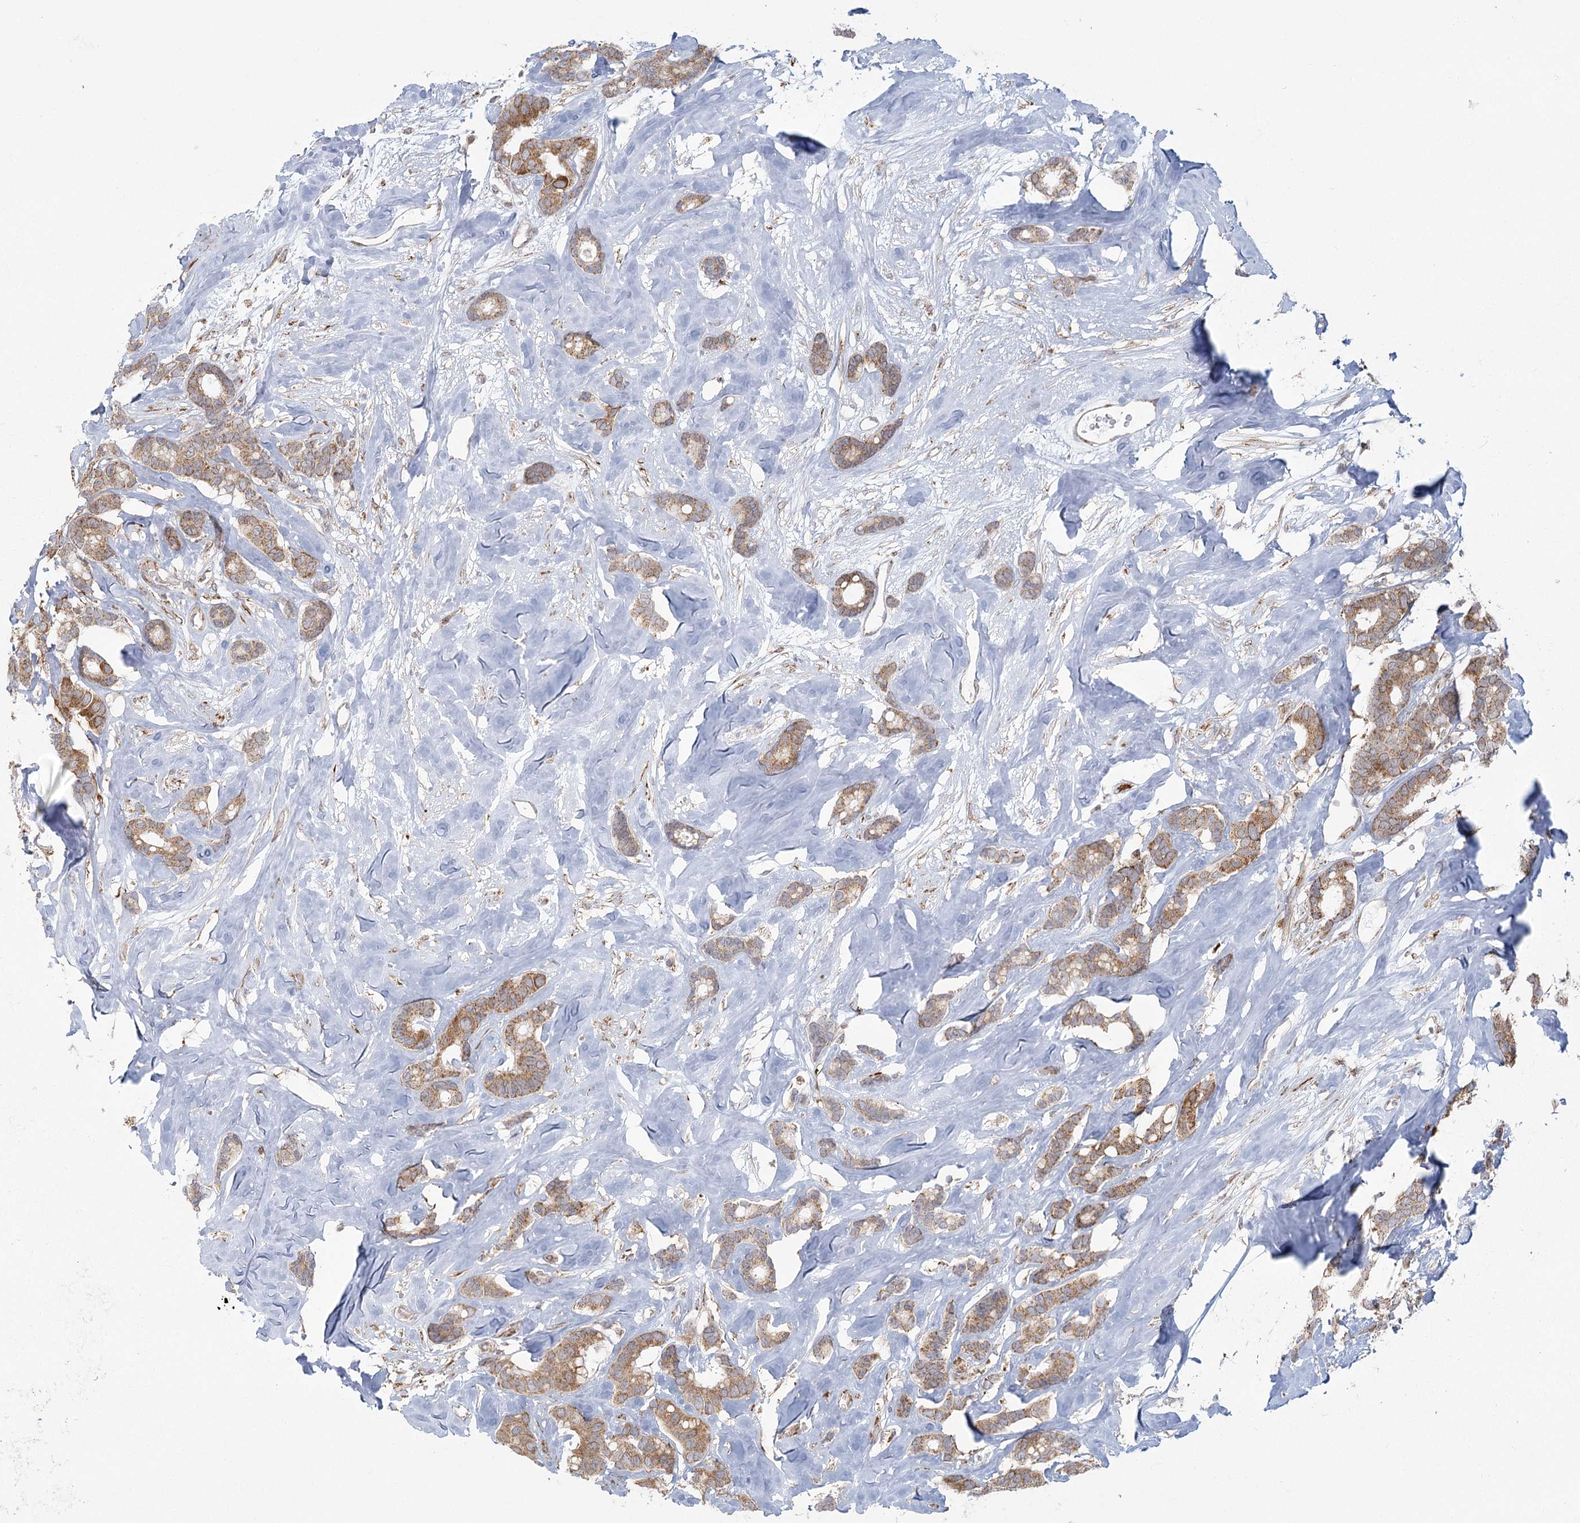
{"staining": {"intensity": "moderate", "quantity": ">75%", "location": "cytoplasmic/membranous"}, "tissue": "breast cancer", "cell_type": "Tumor cells", "image_type": "cancer", "snomed": [{"axis": "morphology", "description": "Duct carcinoma"}, {"axis": "topography", "description": "Breast"}], "caption": "This histopathology image exhibits breast intraductal carcinoma stained with IHC to label a protein in brown. The cytoplasmic/membranous of tumor cells show moderate positivity for the protein. Nuclei are counter-stained blue.", "gene": "LACTB", "patient": {"sex": "female", "age": 87}}